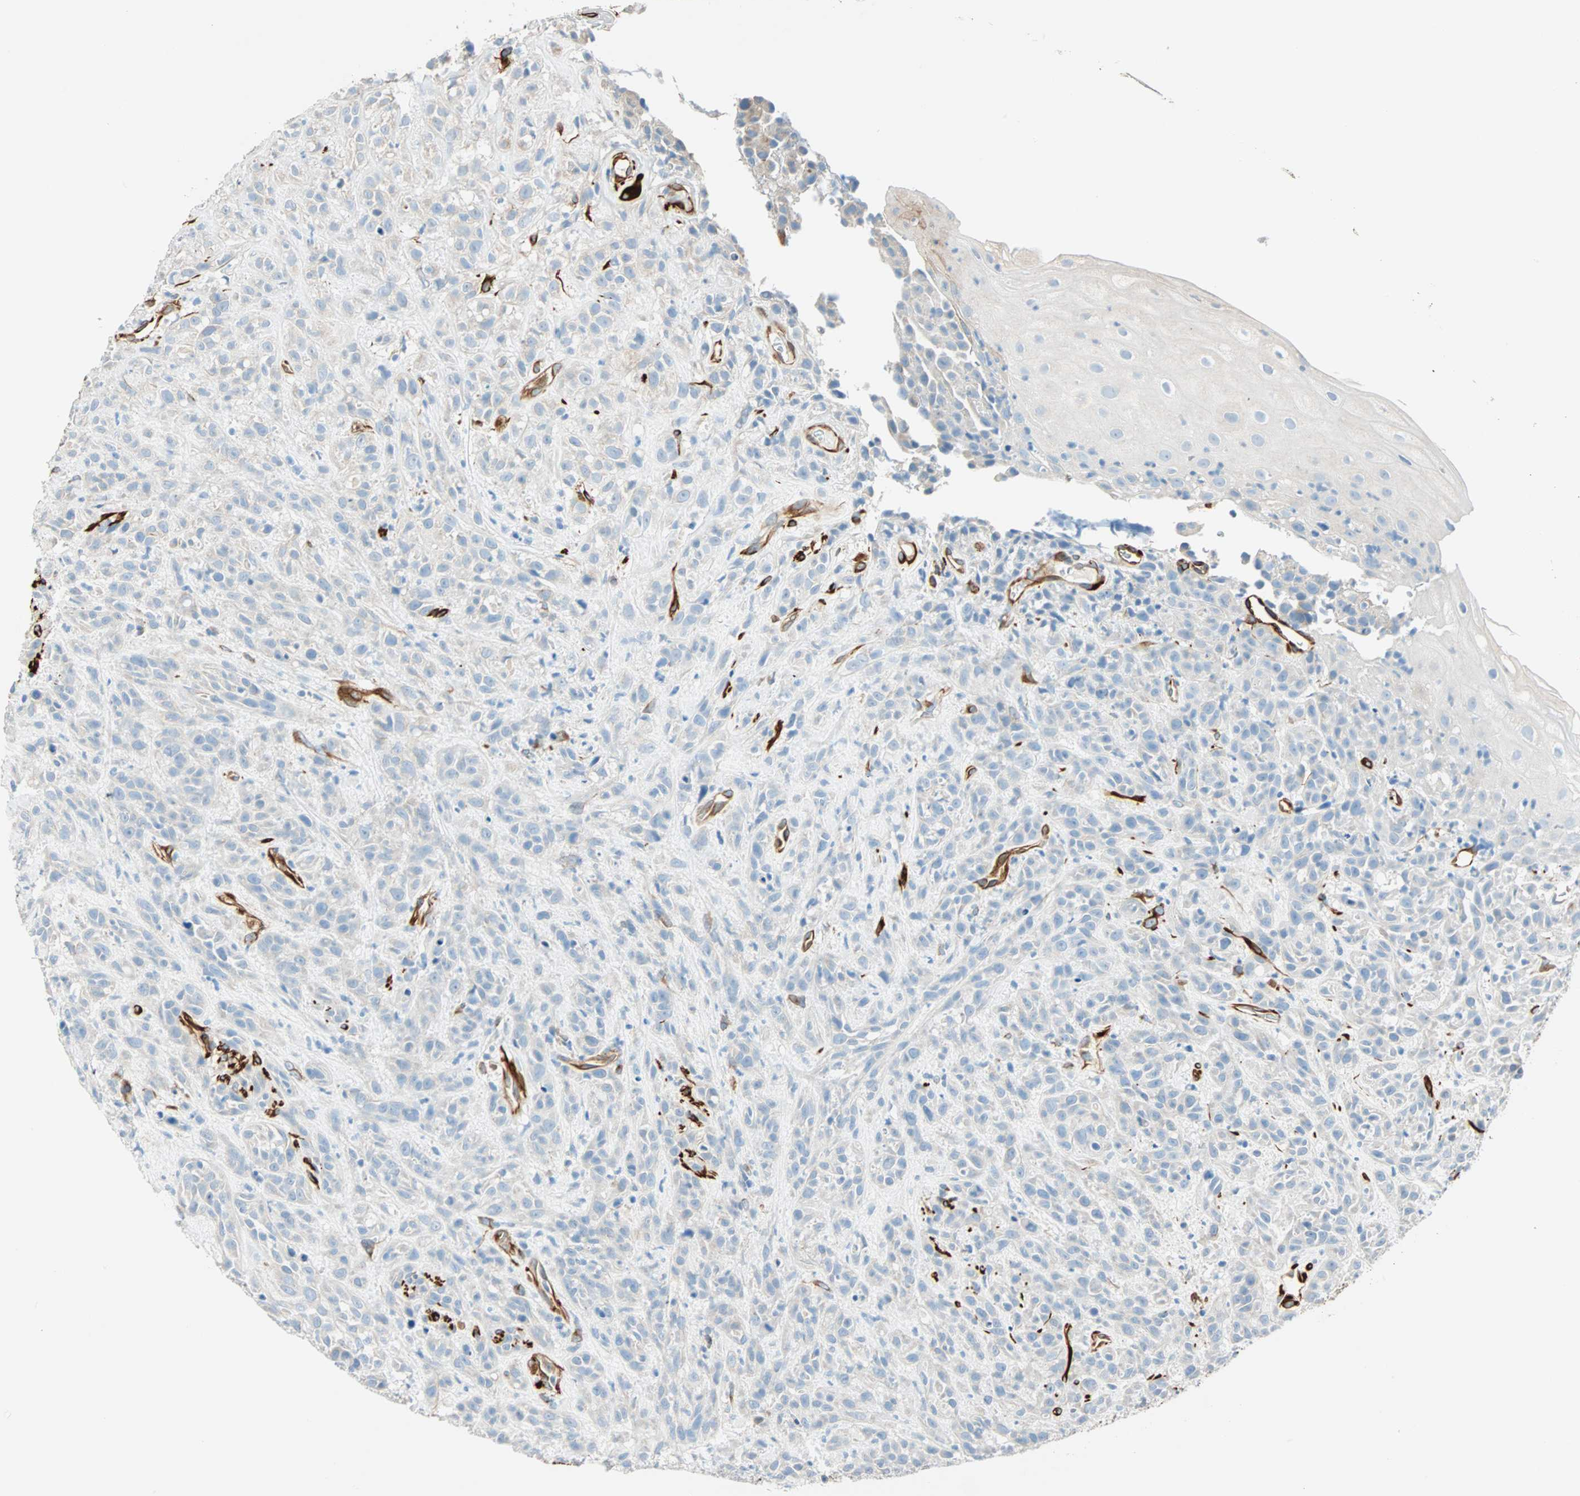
{"staining": {"intensity": "negative", "quantity": "none", "location": "none"}, "tissue": "head and neck cancer", "cell_type": "Tumor cells", "image_type": "cancer", "snomed": [{"axis": "morphology", "description": "Normal tissue, NOS"}, {"axis": "morphology", "description": "Squamous cell carcinoma, NOS"}, {"axis": "topography", "description": "Cartilage tissue"}, {"axis": "topography", "description": "Head-Neck"}], "caption": "Head and neck cancer (squamous cell carcinoma) stained for a protein using IHC demonstrates no positivity tumor cells.", "gene": "NES", "patient": {"sex": "male", "age": 62}}